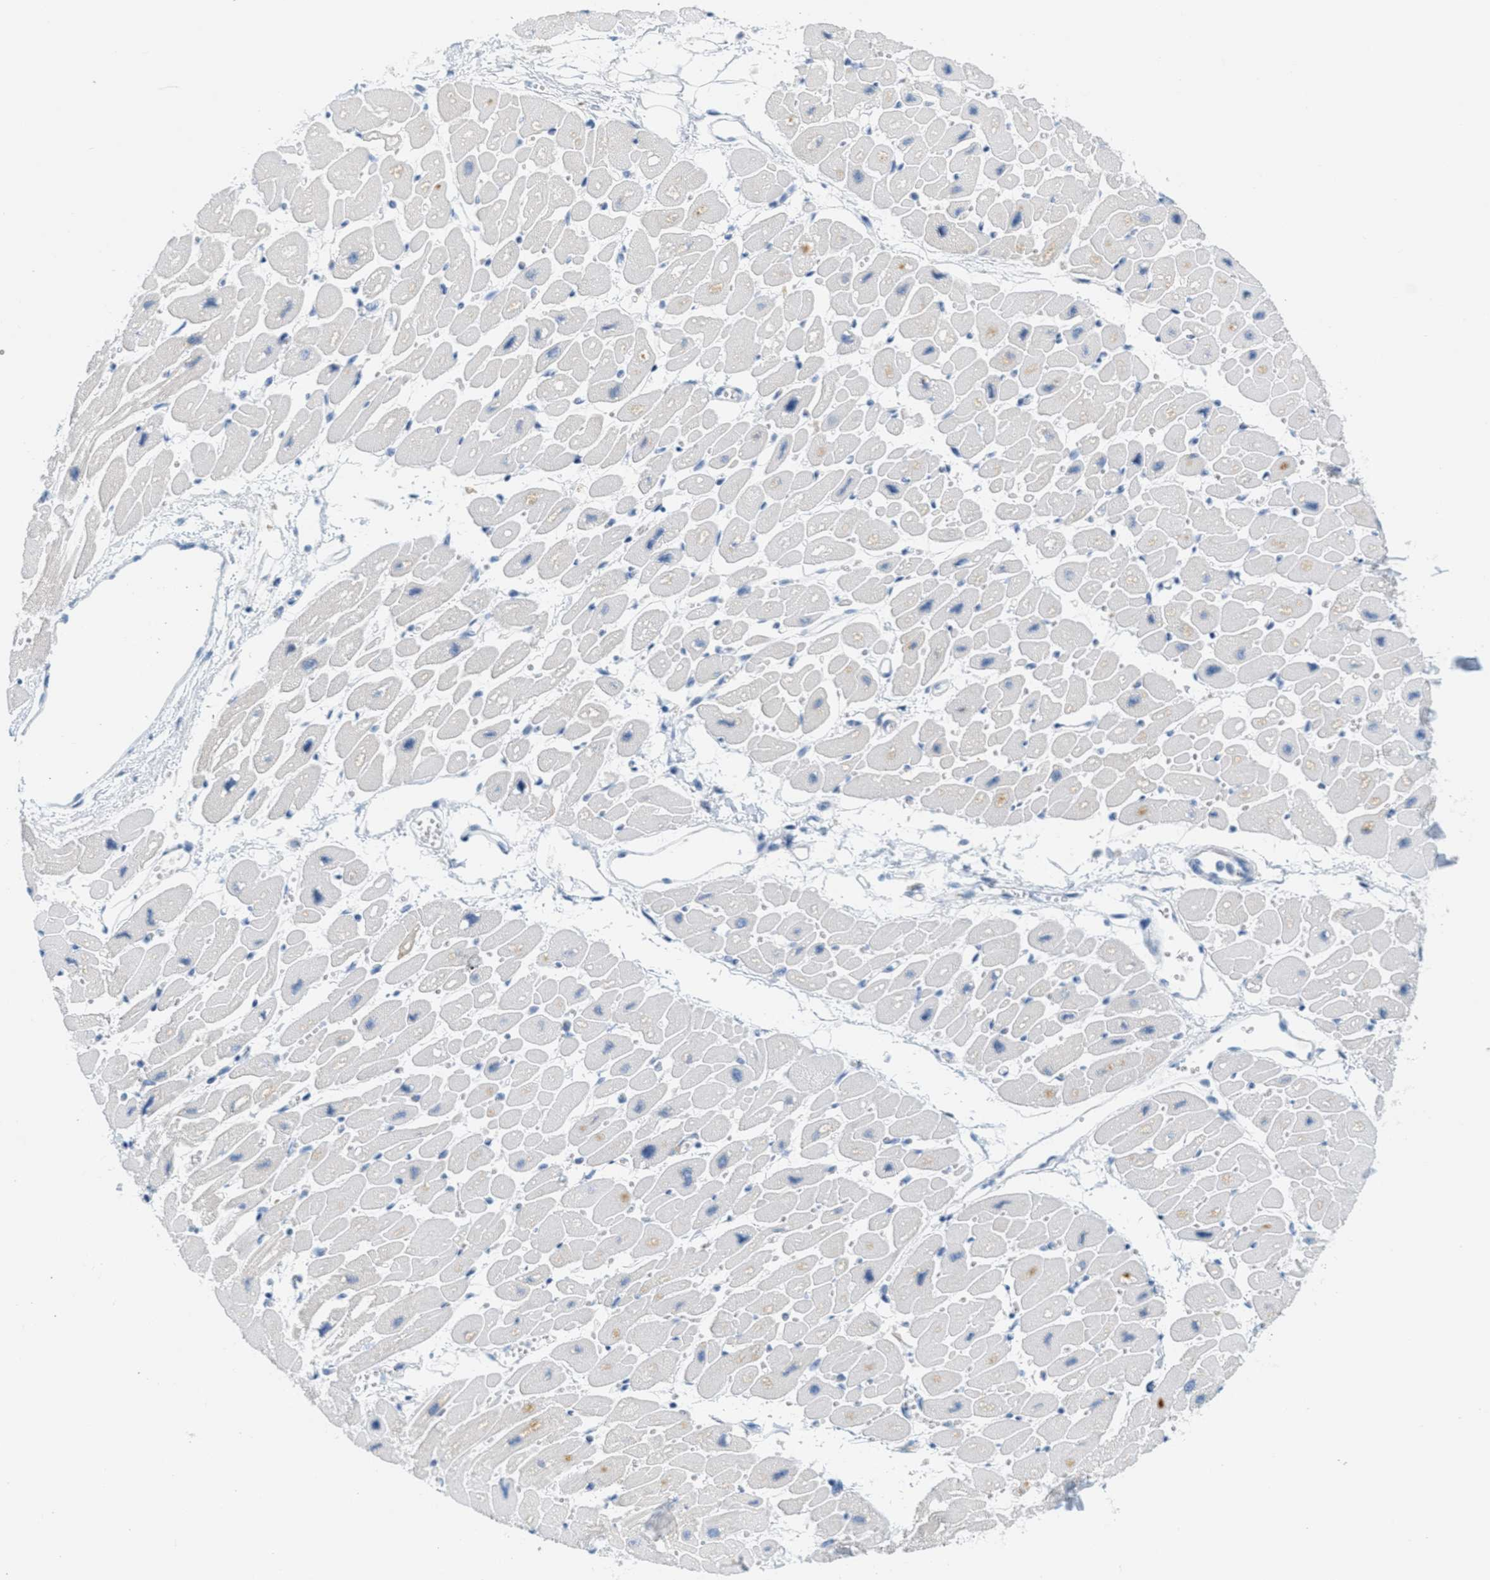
{"staining": {"intensity": "weak", "quantity": "<25%", "location": "cytoplasmic/membranous"}, "tissue": "heart muscle", "cell_type": "Cardiomyocytes", "image_type": "normal", "snomed": [{"axis": "morphology", "description": "Normal tissue, NOS"}, {"axis": "topography", "description": "Heart"}], "caption": "IHC histopathology image of benign heart muscle stained for a protein (brown), which exhibits no expression in cardiomyocytes. Nuclei are stained in blue.", "gene": "TEX264", "patient": {"sex": "female", "age": 54}}